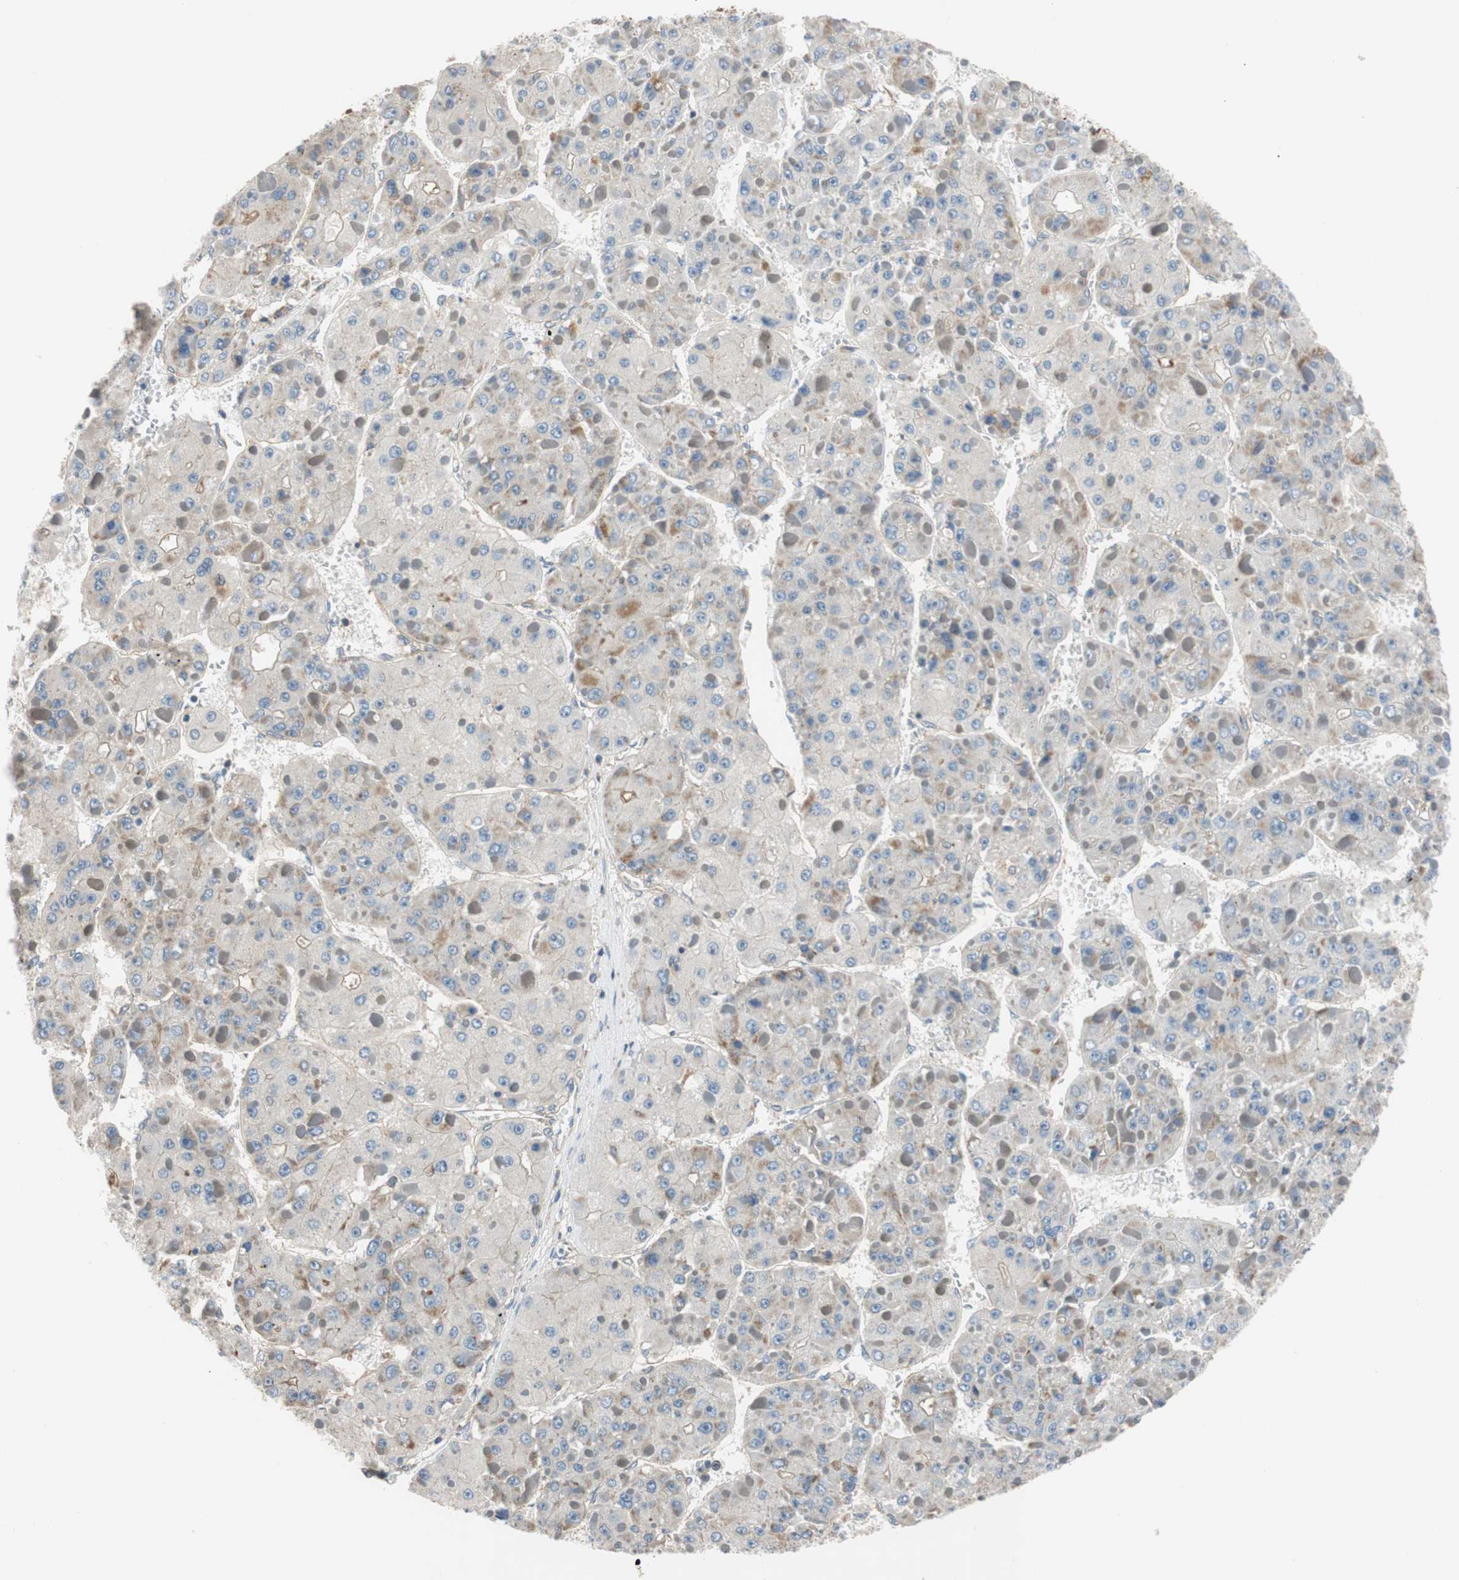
{"staining": {"intensity": "moderate", "quantity": "<25%", "location": "cytoplasmic/membranous"}, "tissue": "liver cancer", "cell_type": "Tumor cells", "image_type": "cancer", "snomed": [{"axis": "morphology", "description": "Carcinoma, Hepatocellular, NOS"}, {"axis": "topography", "description": "Liver"}], "caption": "This micrograph shows liver hepatocellular carcinoma stained with immunohistochemistry to label a protein in brown. The cytoplasmic/membranous of tumor cells show moderate positivity for the protein. Nuclei are counter-stained blue.", "gene": "CALML3", "patient": {"sex": "female", "age": 73}}